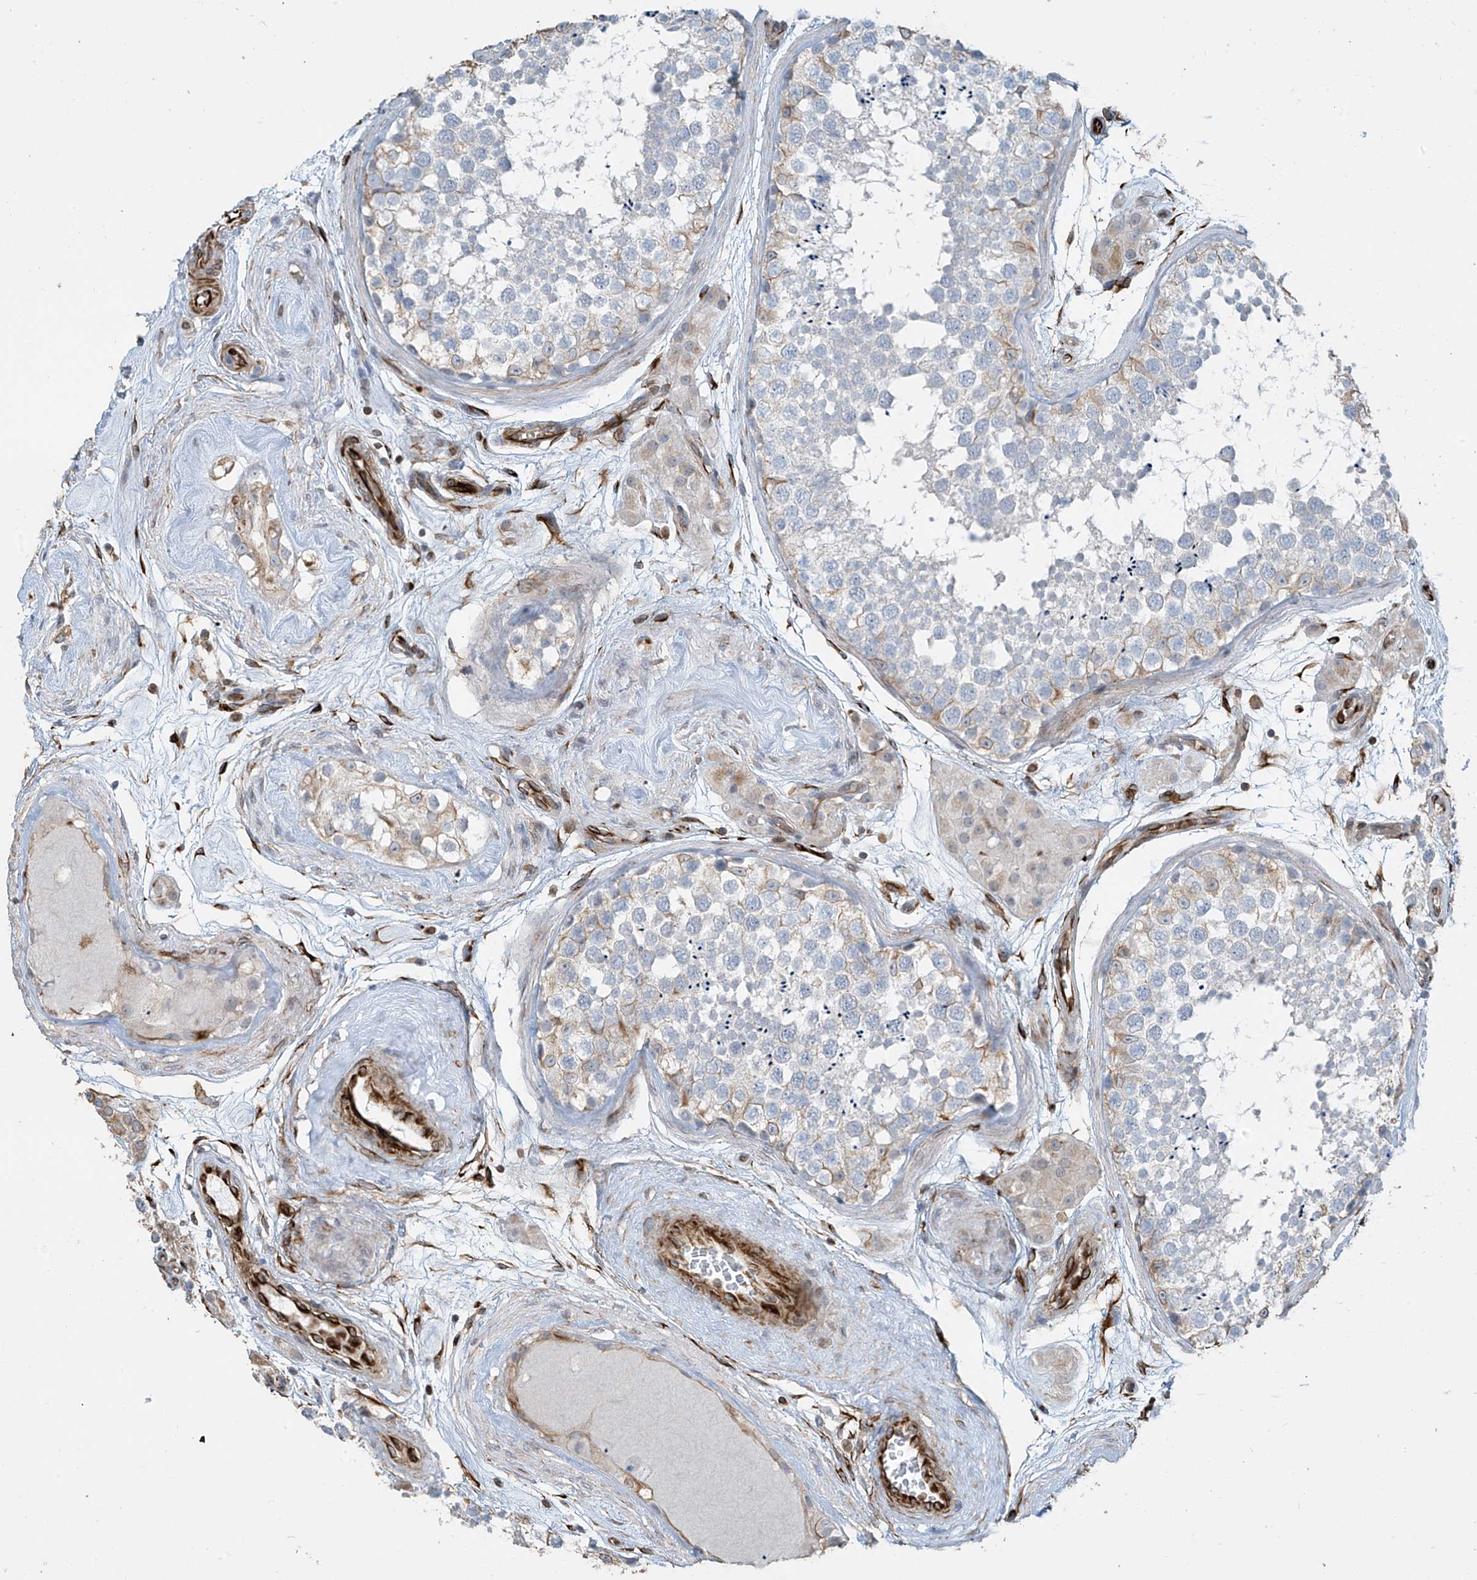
{"staining": {"intensity": "weak", "quantity": "<25%", "location": "cytoplasmic/membranous"}, "tissue": "testis", "cell_type": "Cells in seminiferous ducts", "image_type": "normal", "snomed": [{"axis": "morphology", "description": "Normal tissue, NOS"}, {"axis": "topography", "description": "Testis"}], "caption": "Cells in seminiferous ducts show no significant staining in benign testis. Nuclei are stained in blue.", "gene": "SH3BGRL3", "patient": {"sex": "male", "age": 56}}